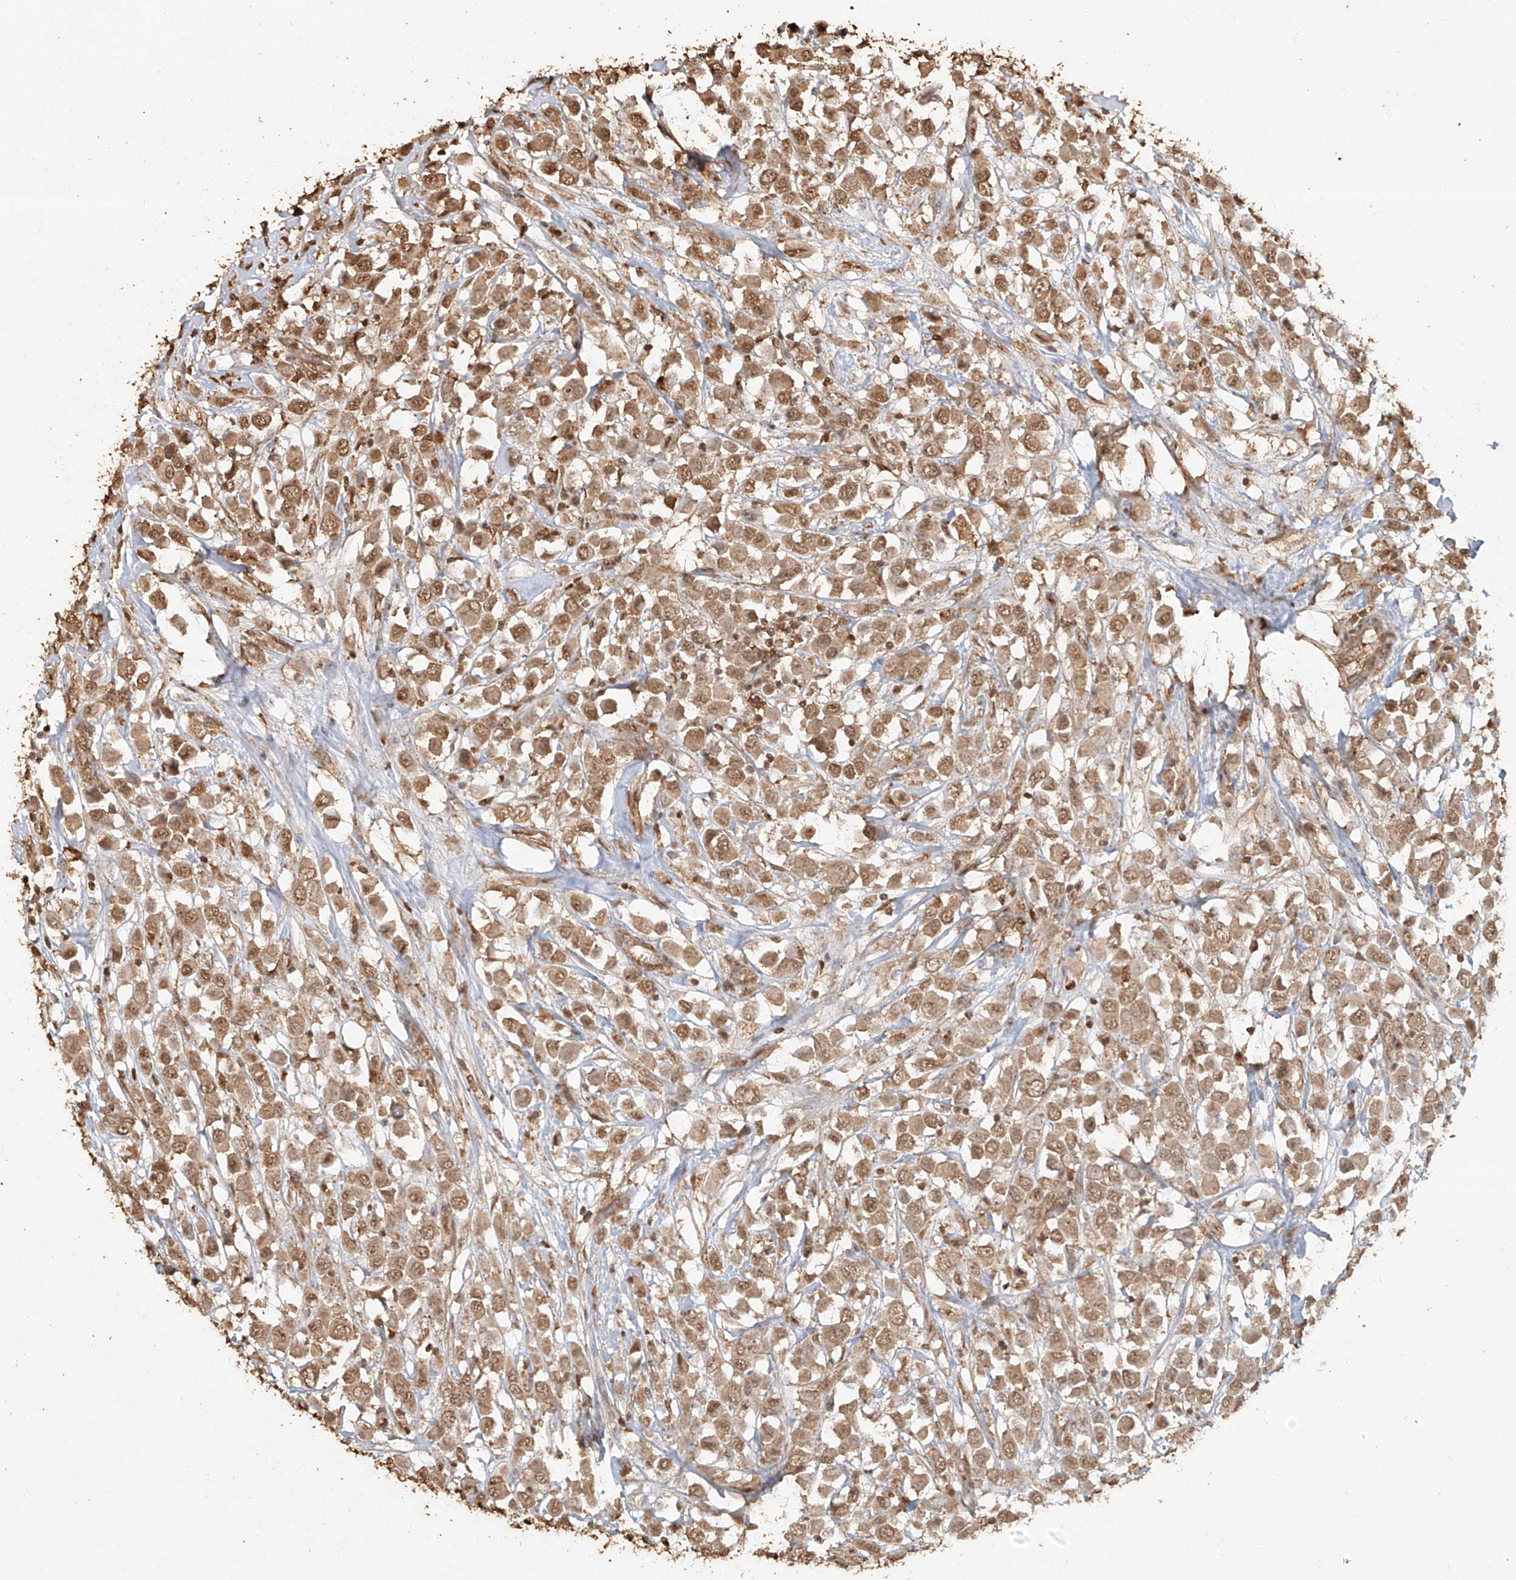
{"staining": {"intensity": "moderate", "quantity": ">75%", "location": "cytoplasmic/membranous,nuclear"}, "tissue": "breast cancer", "cell_type": "Tumor cells", "image_type": "cancer", "snomed": [{"axis": "morphology", "description": "Duct carcinoma"}, {"axis": "topography", "description": "Breast"}], "caption": "Immunohistochemical staining of breast invasive ductal carcinoma shows medium levels of moderate cytoplasmic/membranous and nuclear protein positivity in approximately >75% of tumor cells.", "gene": "TIGAR", "patient": {"sex": "female", "age": 61}}